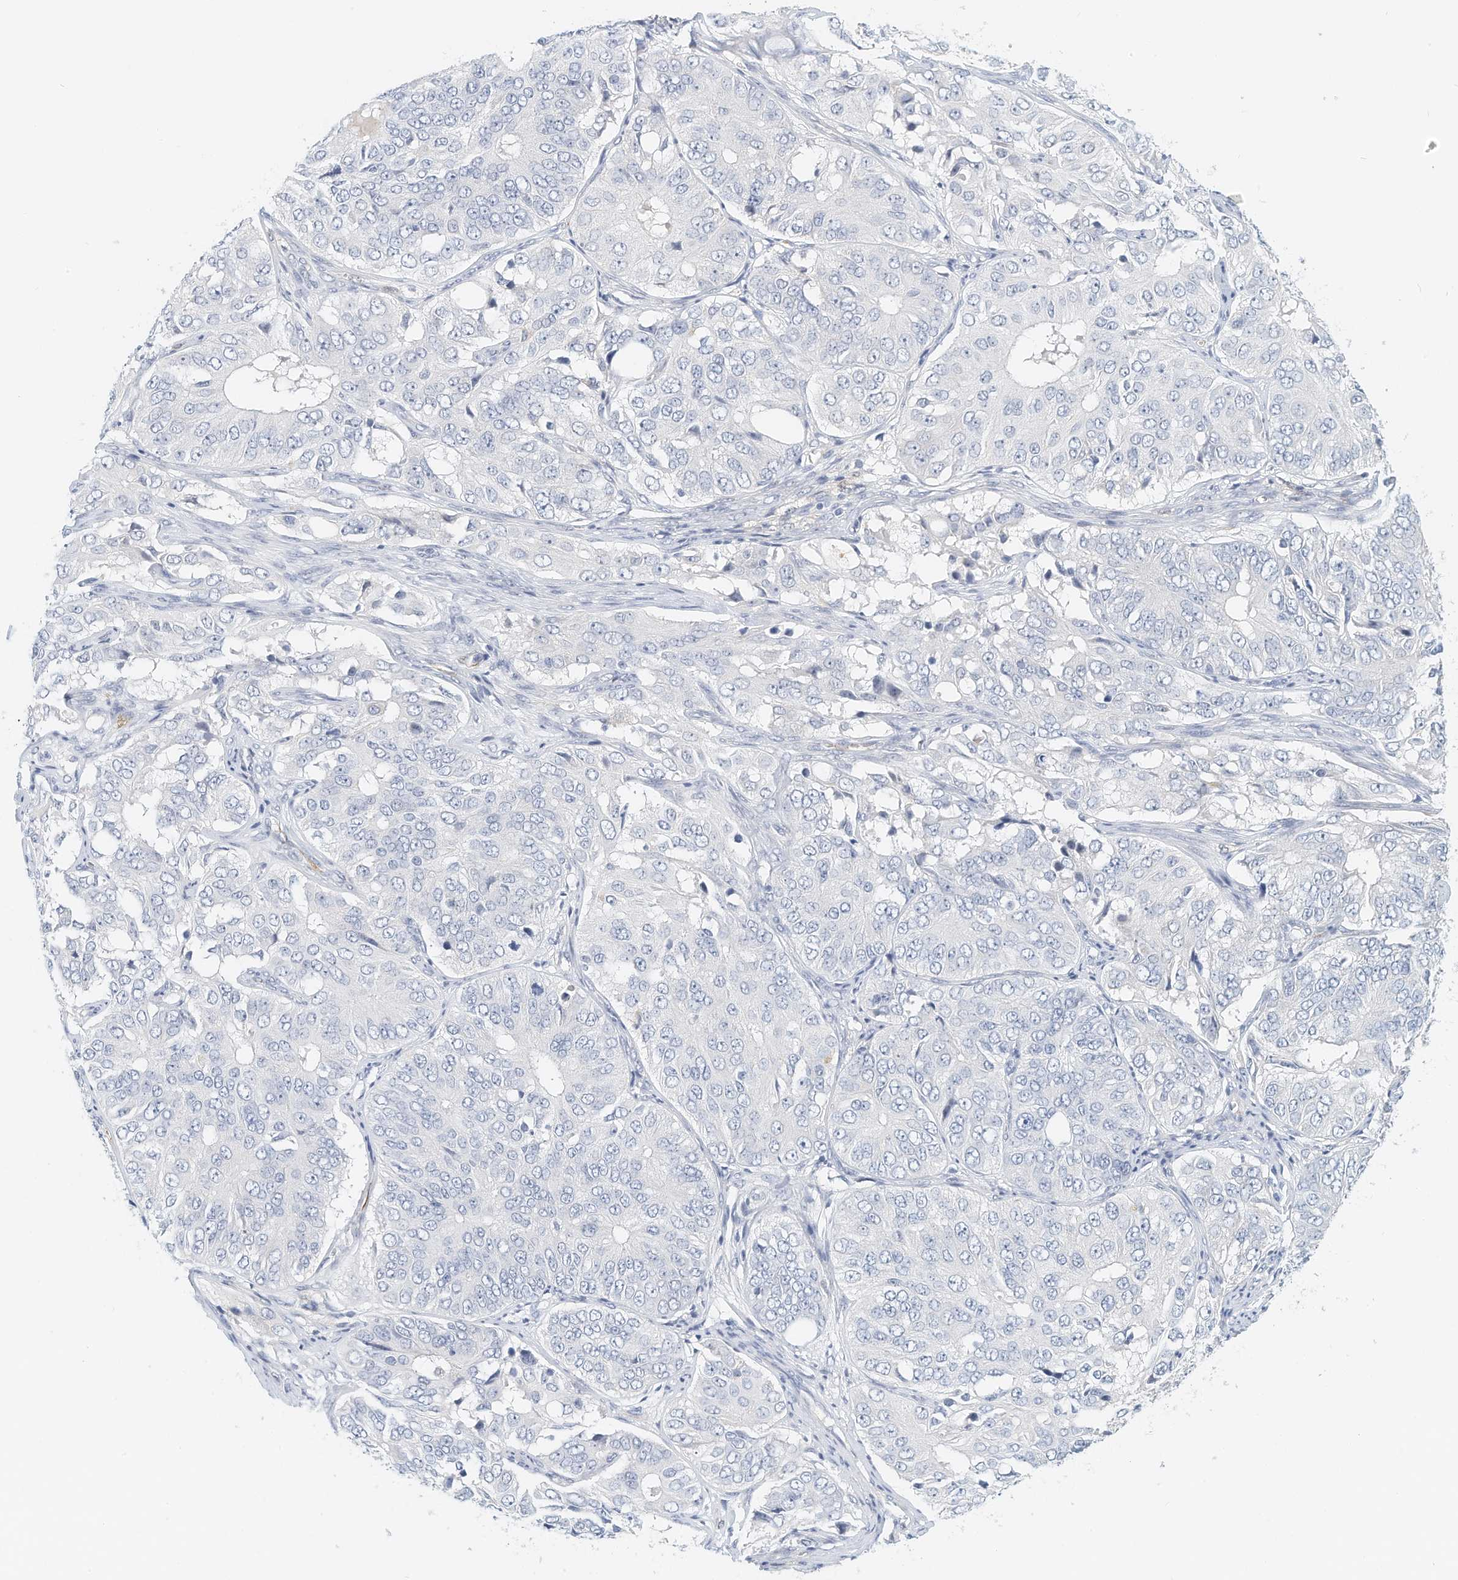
{"staining": {"intensity": "negative", "quantity": "none", "location": "none"}, "tissue": "ovarian cancer", "cell_type": "Tumor cells", "image_type": "cancer", "snomed": [{"axis": "morphology", "description": "Carcinoma, endometroid"}, {"axis": "topography", "description": "Ovary"}], "caption": "Tumor cells show no significant staining in ovarian endometroid carcinoma.", "gene": "ARHGAP28", "patient": {"sex": "female", "age": 51}}